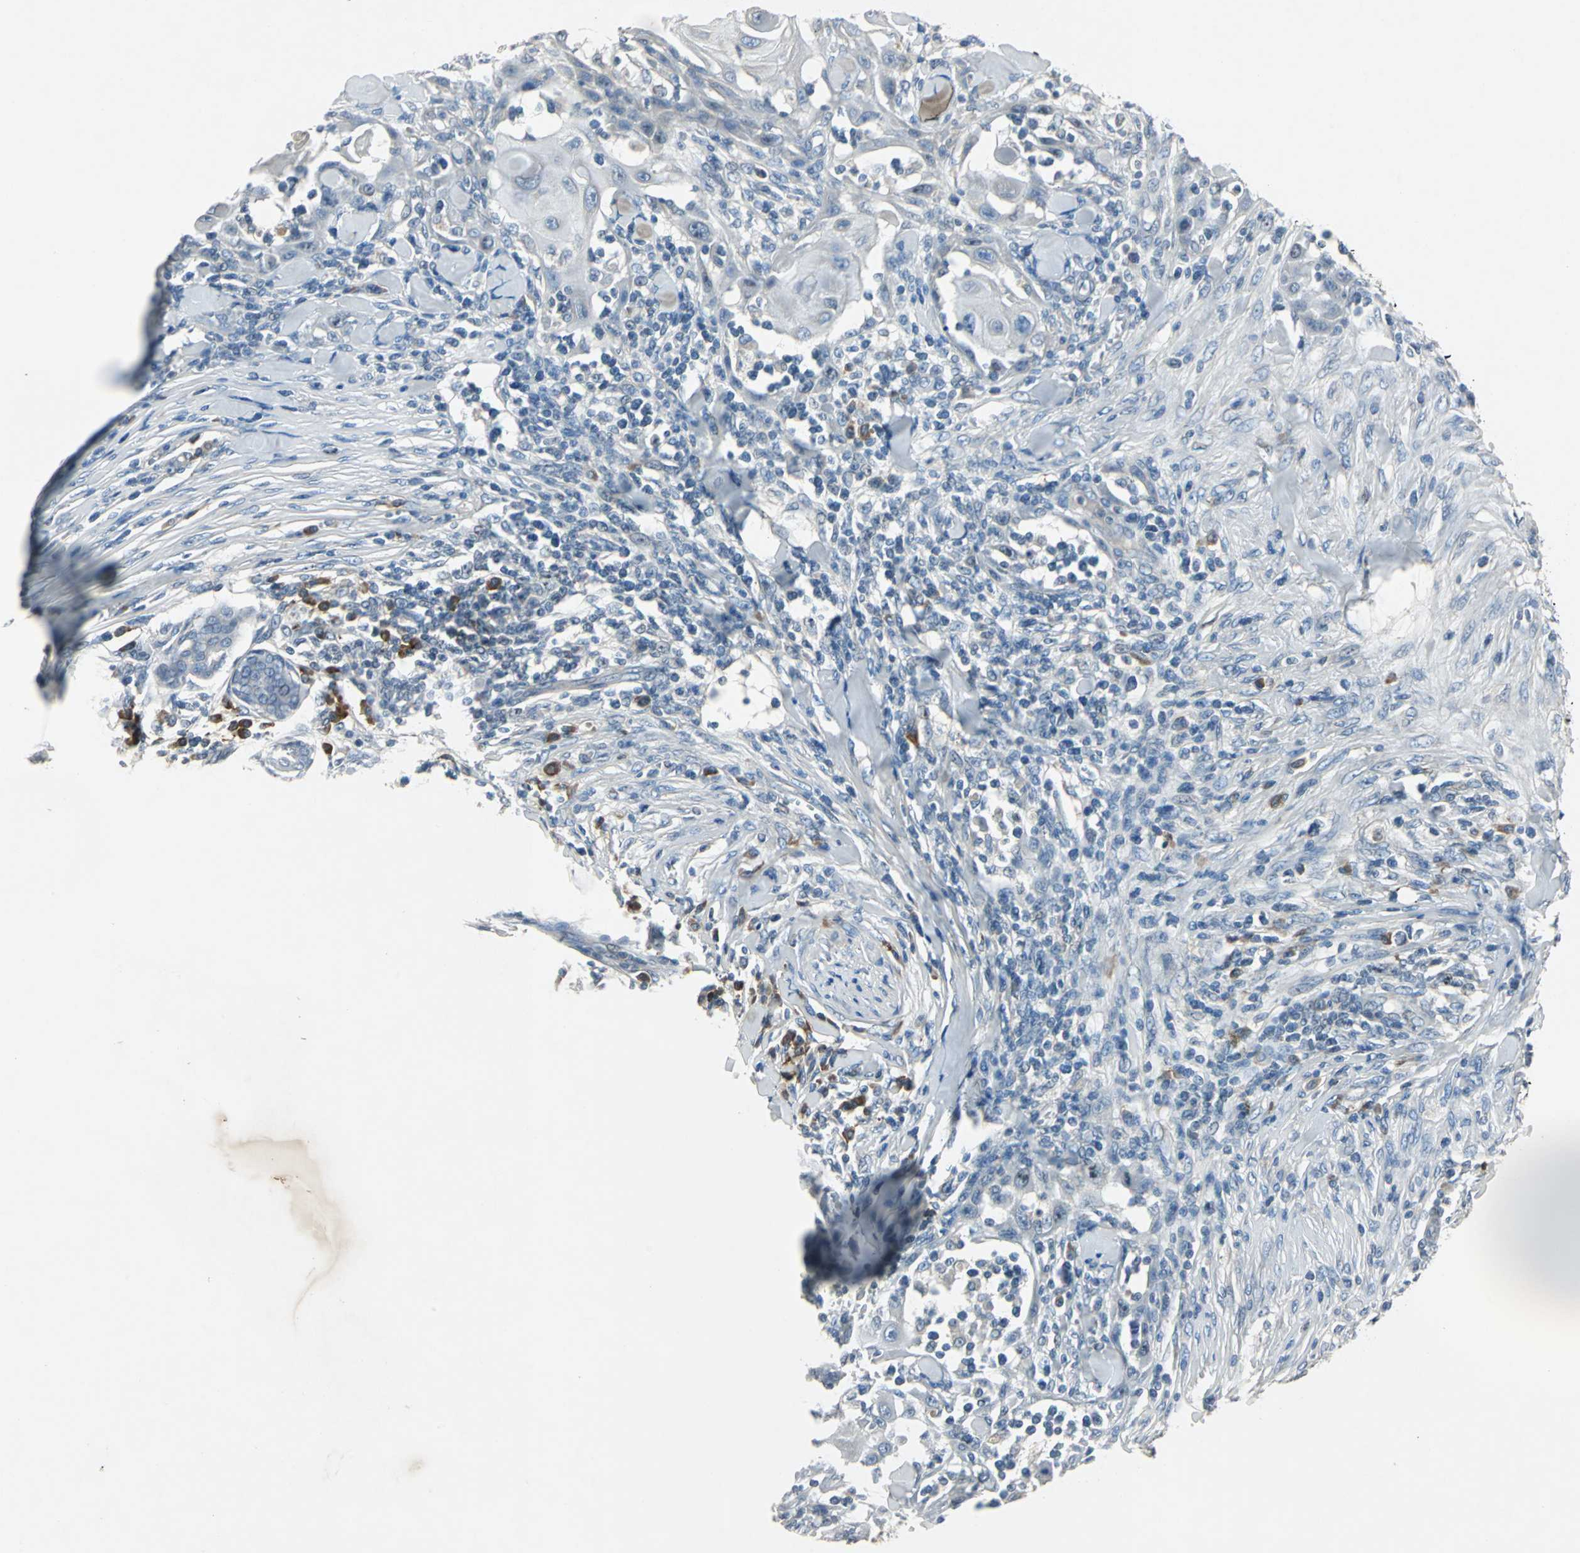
{"staining": {"intensity": "negative", "quantity": "none", "location": "none"}, "tissue": "skin cancer", "cell_type": "Tumor cells", "image_type": "cancer", "snomed": [{"axis": "morphology", "description": "Squamous cell carcinoma, NOS"}, {"axis": "topography", "description": "Skin"}], "caption": "The image exhibits no staining of tumor cells in skin cancer (squamous cell carcinoma). (IHC, brightfield microscopy, high magnification).", "gene": "SLC2A13", "patient": {"sex": "male", "age": 24}}